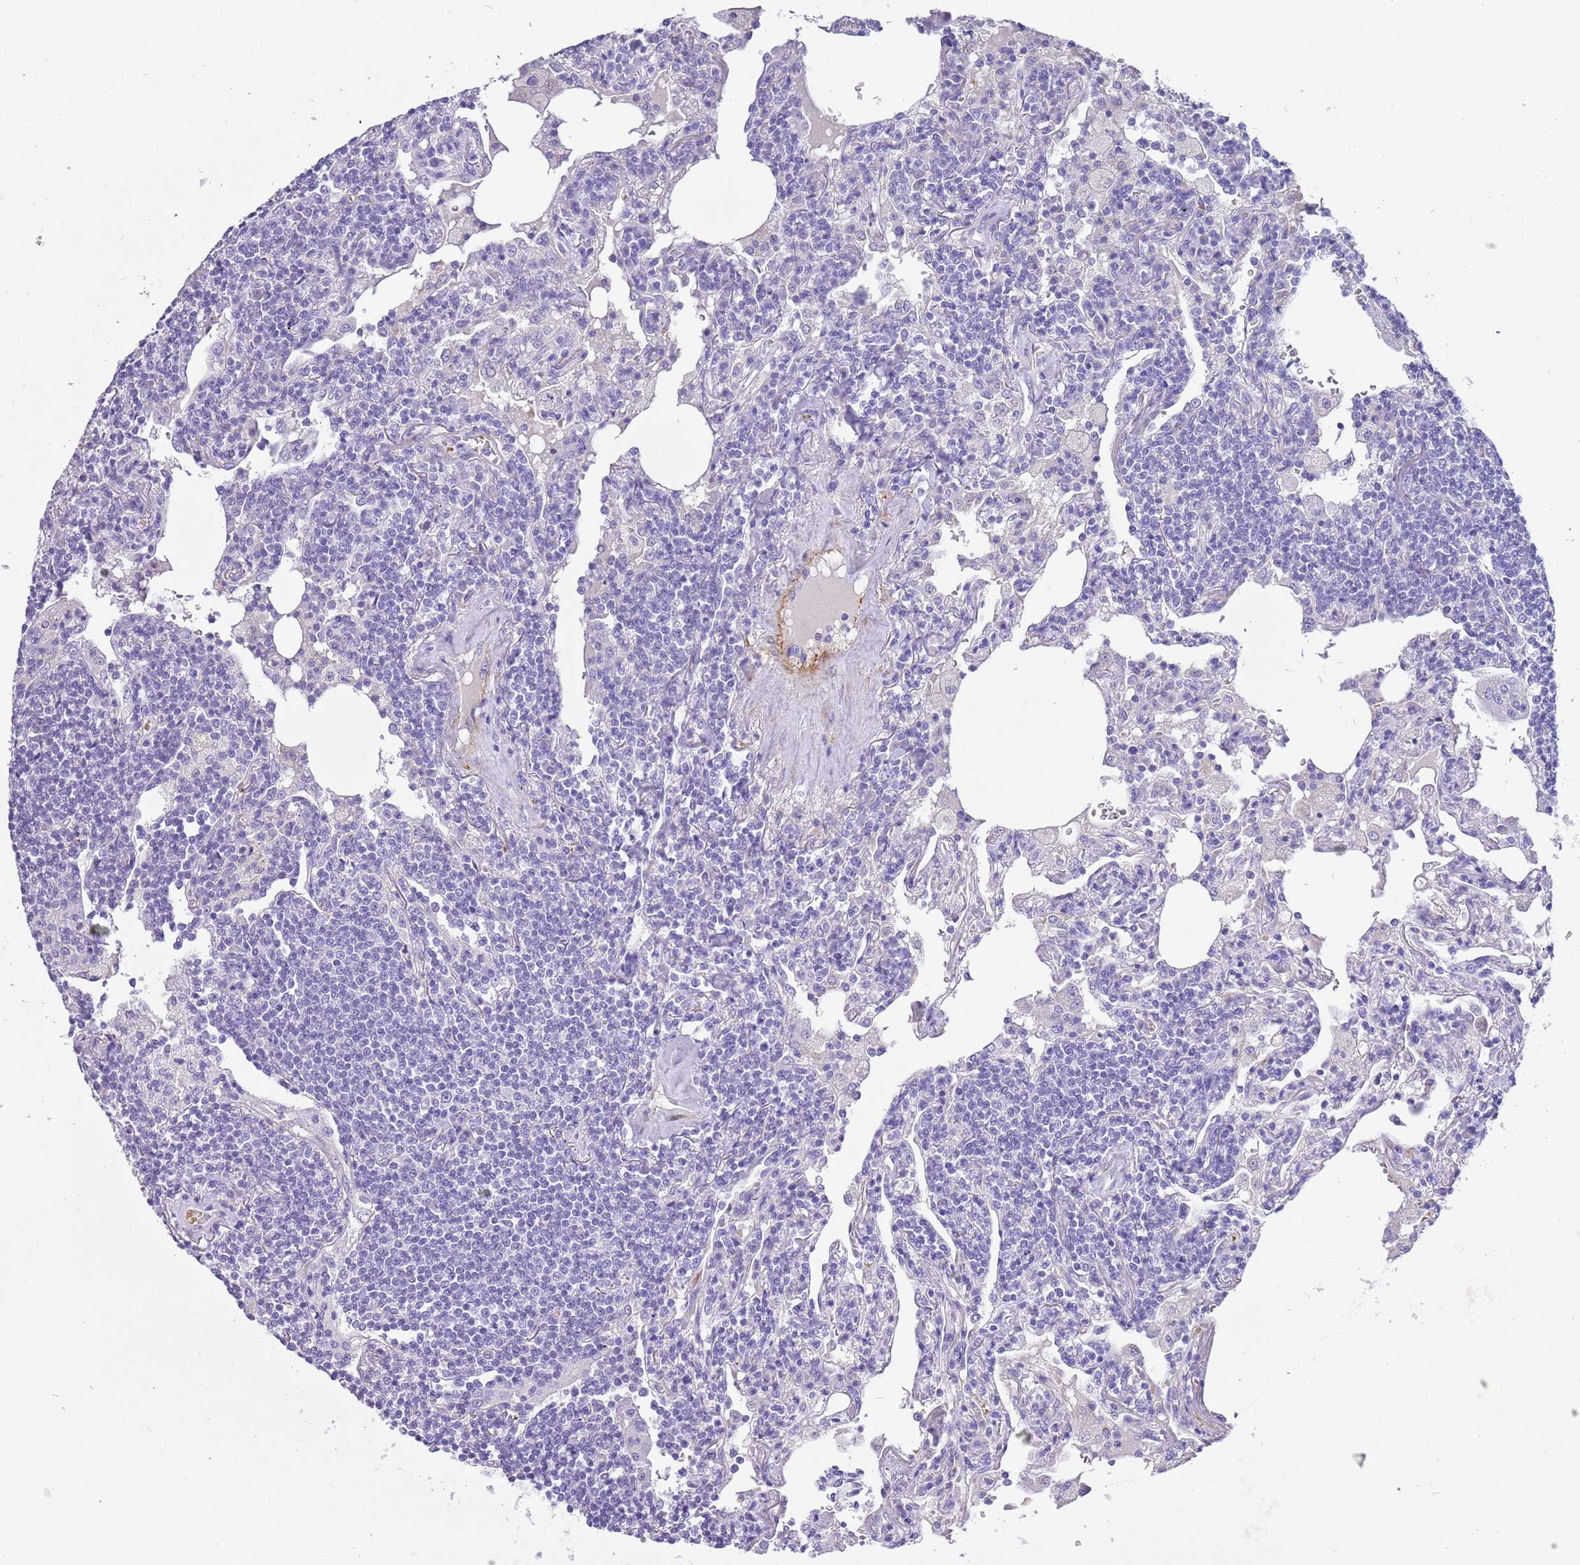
{"staining": {"intensity": "negative", "quantity": "none", "location": "none"}, "tissue": "lymphoma", "cell_type": "Tumor cells", "image_type": "cancer", "snomed": [{"axis": "morphology", "description": "Malignant lymphoma, non-Hodgkin's type, Low grade"}, {"axis": "topography", "description": "Lung"}], "caption": "Immunohistochemistry micrograph of human malignant lymphoma, non-Hodgkin's type (low-grade) stained for a protein (brown), which displays no positivity in tumor cells.", "gene": "KBTBD3", "patient": {"sex": "female", "age": 71}}